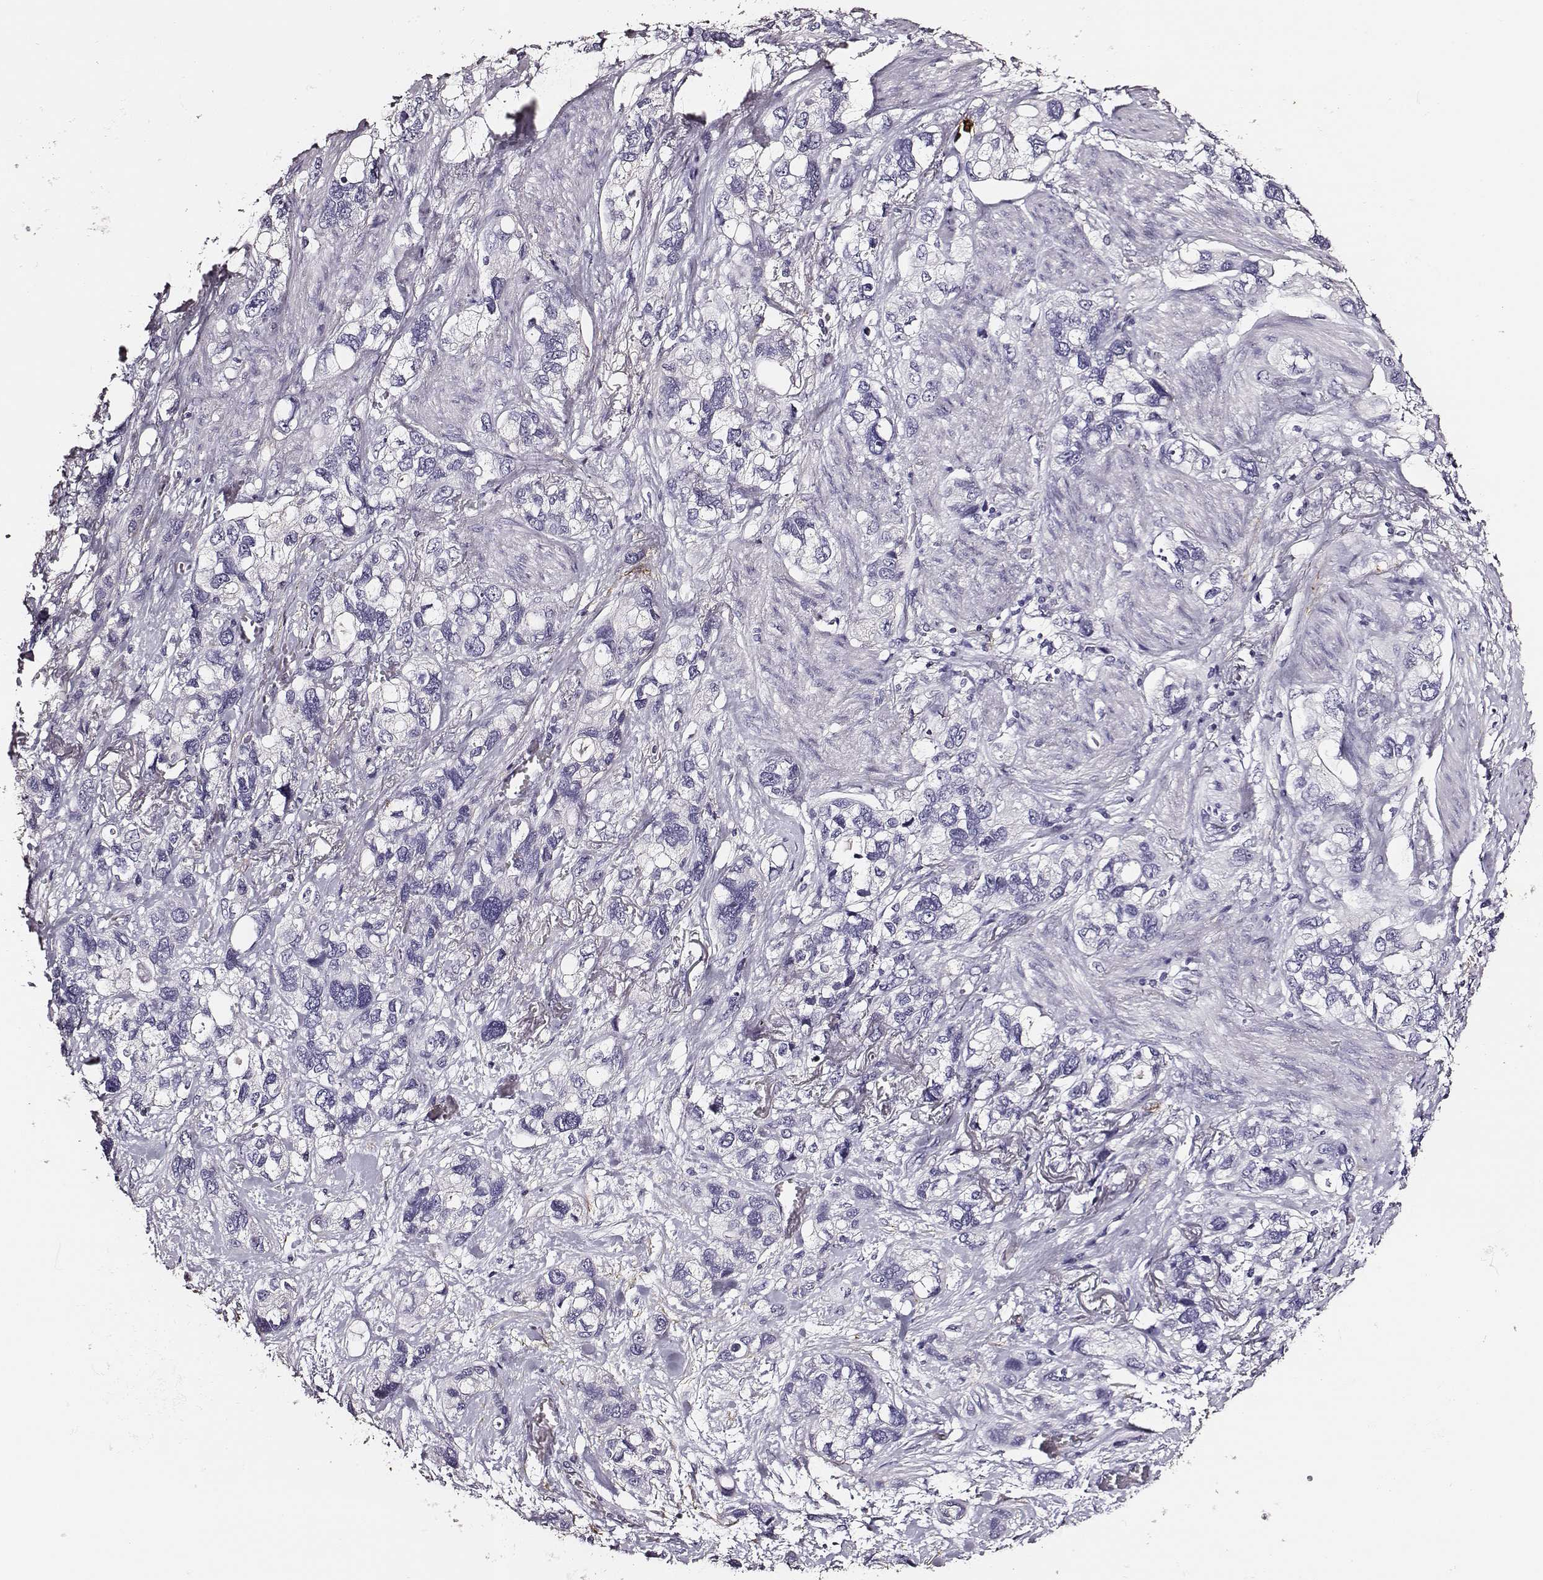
{"staining": {"intensity": "negative", "quantity": "none", "location": "none"}, "tissue": "stomach cancer", "cell_type": "Tumor cells", "image_type": "cancer", "snomed": [{"axis": "morphology", "description": "Adenocarcinoma, NOS"}, {"axis": "topography", "description": "Stomach, upper"}], "caption": "IHC photomicrograph of human stomach cancer stained for a protein (brown), which demonstrates no positivity in tumor cells. The staining is performed using DAB brown chromogen with nuclei counter-stained in using hematoxylin.", "gene": "DPEP1", "patient": {"sex": "female", "age": 81}}